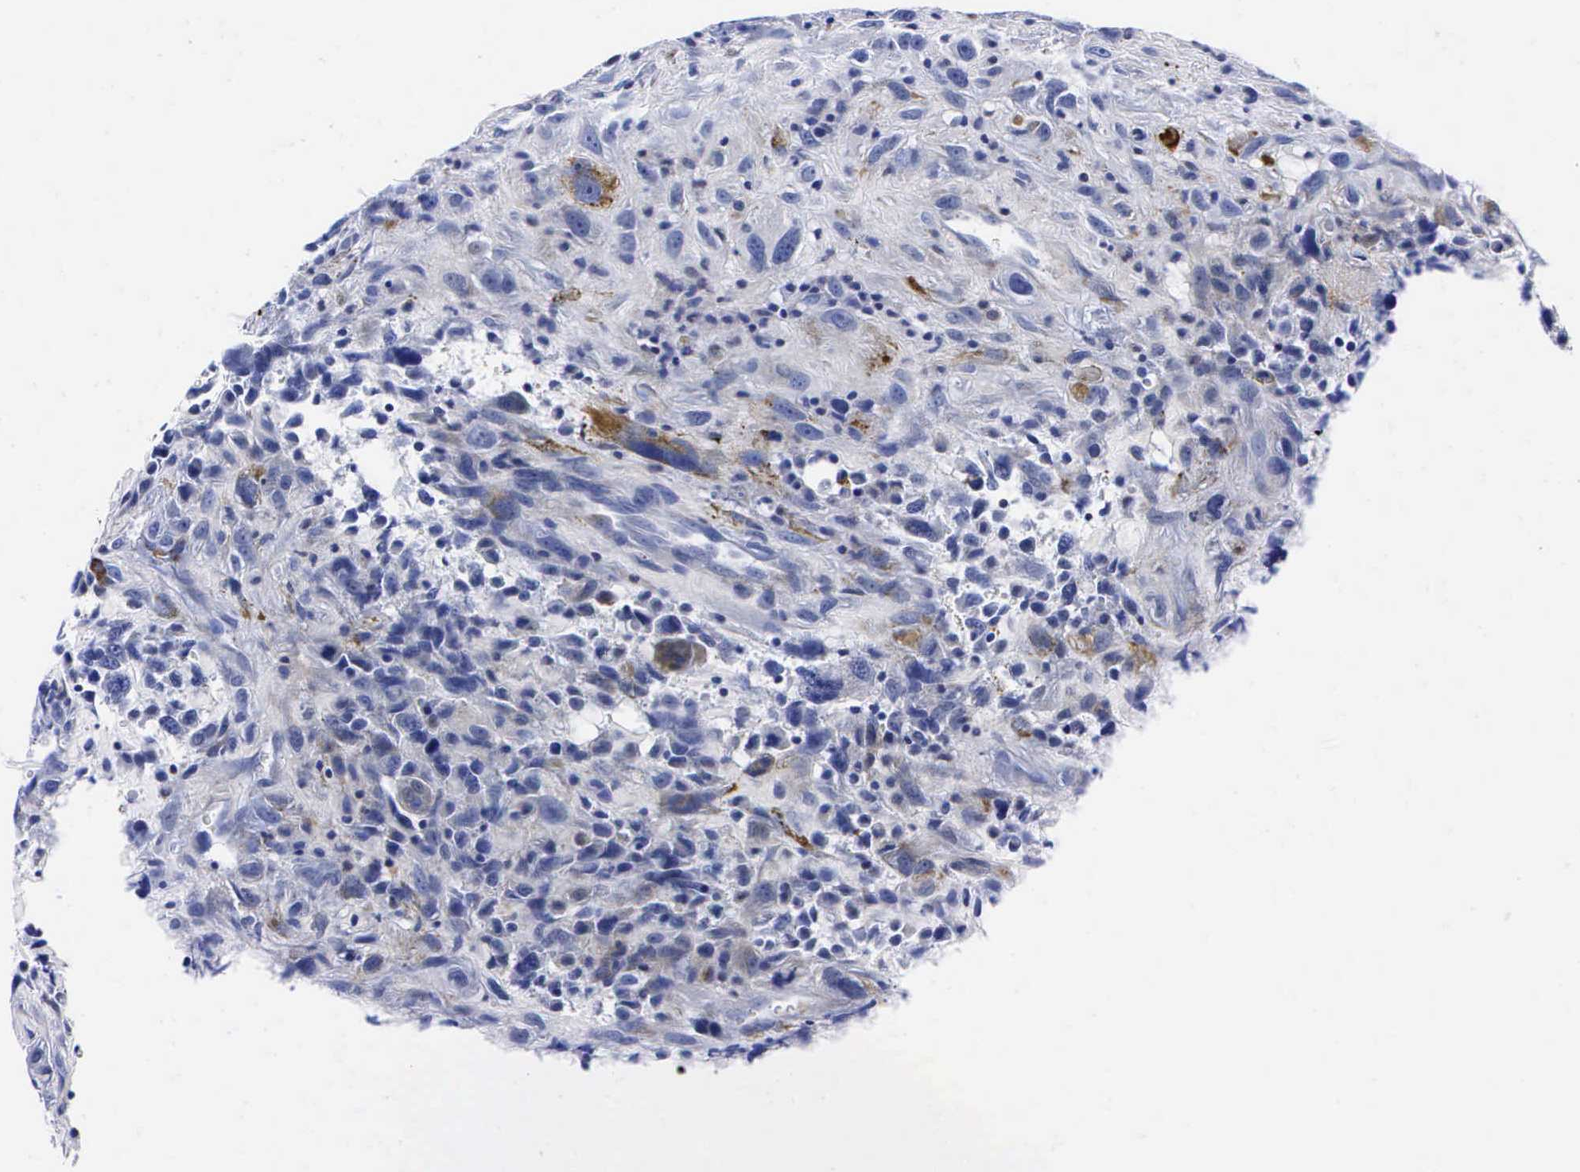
{"staining": {"intensity": "negative", "quantity": "none", "location": "none"}, "tissue": "breast cancer", "cell_type": "Tumor cells", "image_type": "cancer", "snomed": [{"axis": "morphology", "description": "Neoplasm, malignant, NOS"}, {"axis": "topography", "description": "Breast"}], "caption": "Human breast cancer stained for a protein using immunohistochemistry (IHC) exhibits no staining in tumor cells.", "gene": "ENO2", "patient": {"sex": "female", "age": 50}}